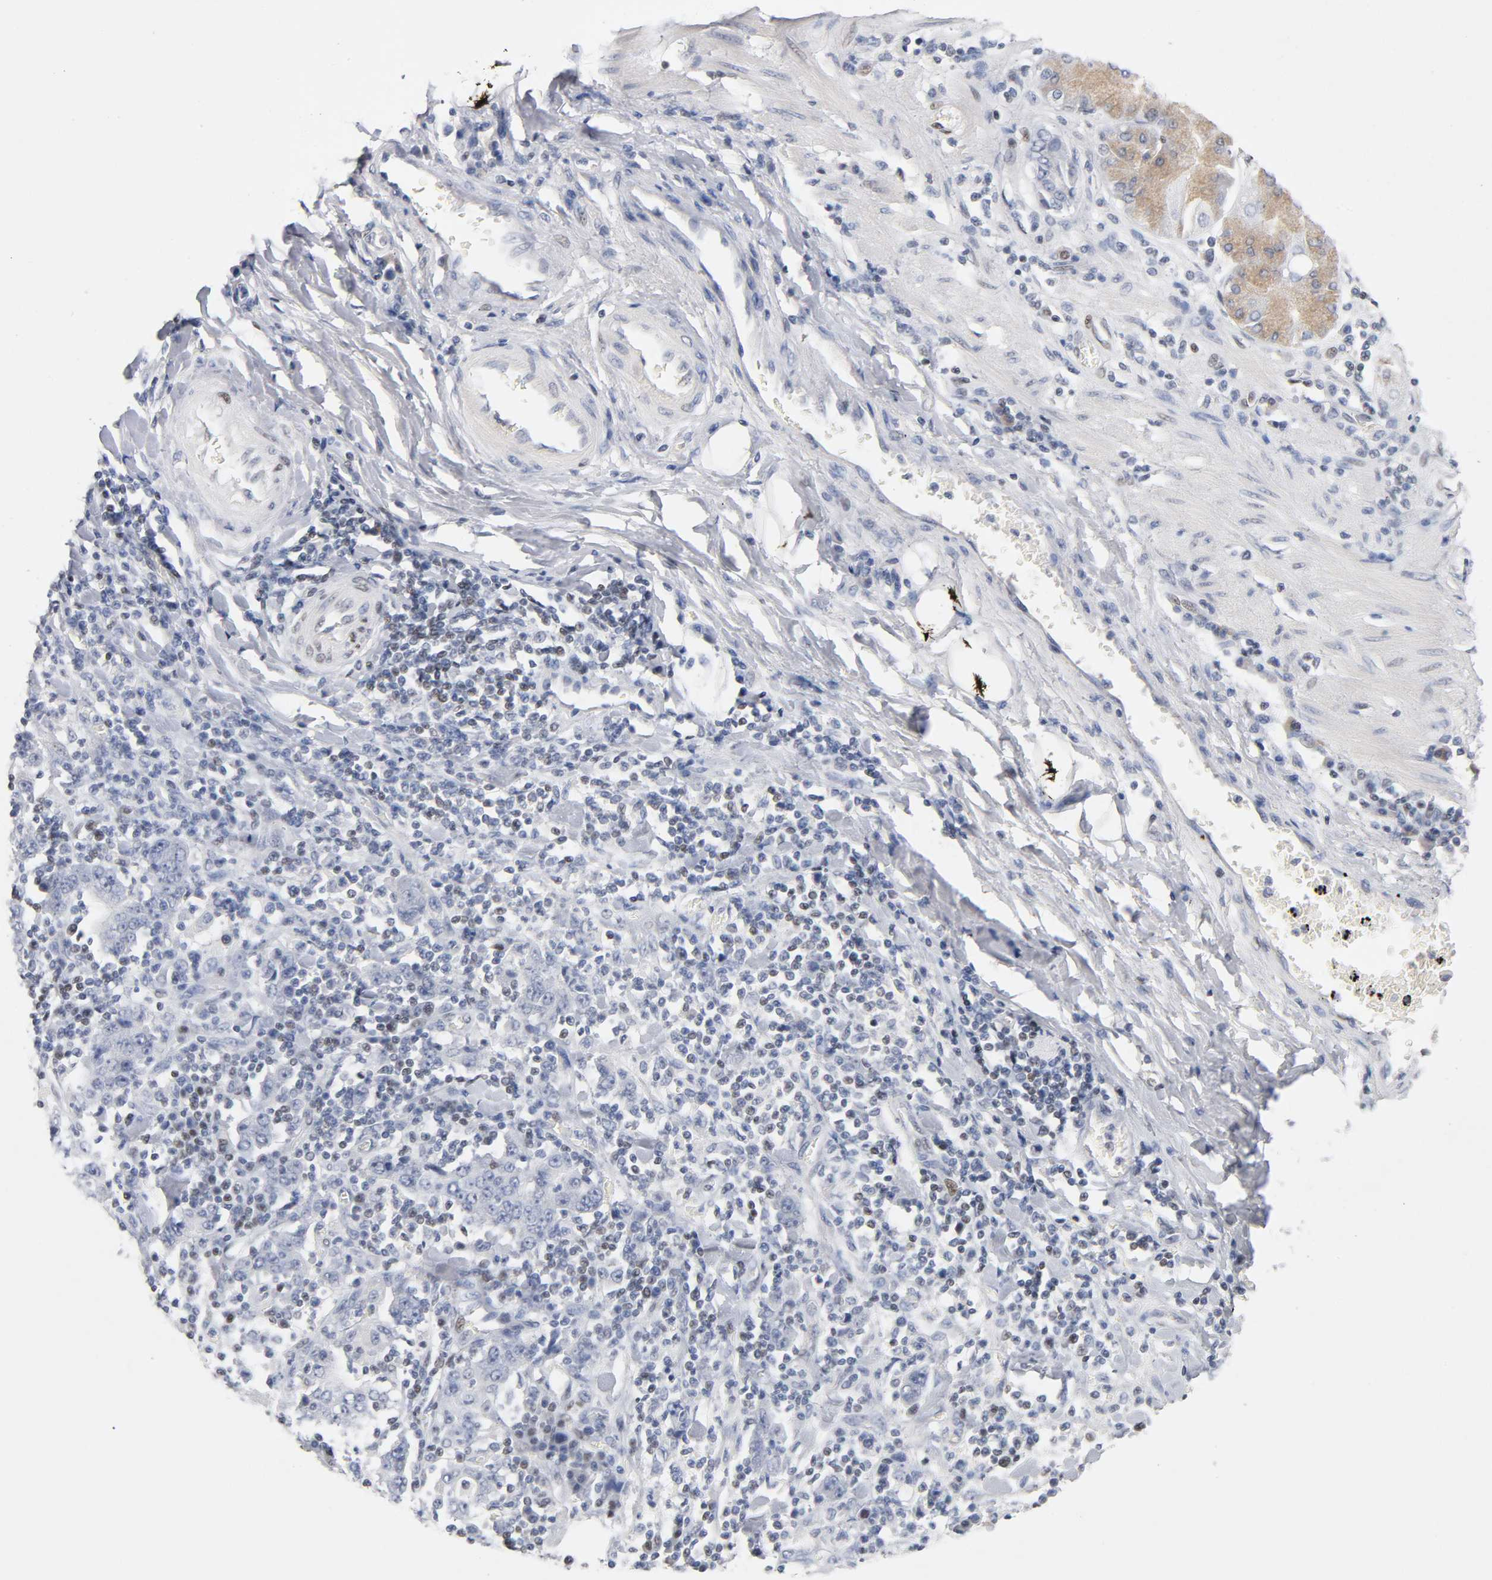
{"staining": {"intensity": "negative", "quantity": "none", "location": "none"}, "tissue": "stomach cancer", "cell_type": "Tumor cells", "image_type": "cancer", "snomed": [{"axis": "morphology", "description": "Normal tissue, NOS"}, {"axis": "morphology", "description": "Adenocarcinoma, NOS"}, {"axis": "topography", "description": "Stomach, upper"}, {"axis": "topography", "description": "Stomach"}], "caption": "This is an immunohistochemistry photomicrograph of human stomach adenocarcinoma. There is no positivity in tumor cells.", "gene": "SP3", "patient": {"sex": "male", "age": 59}}